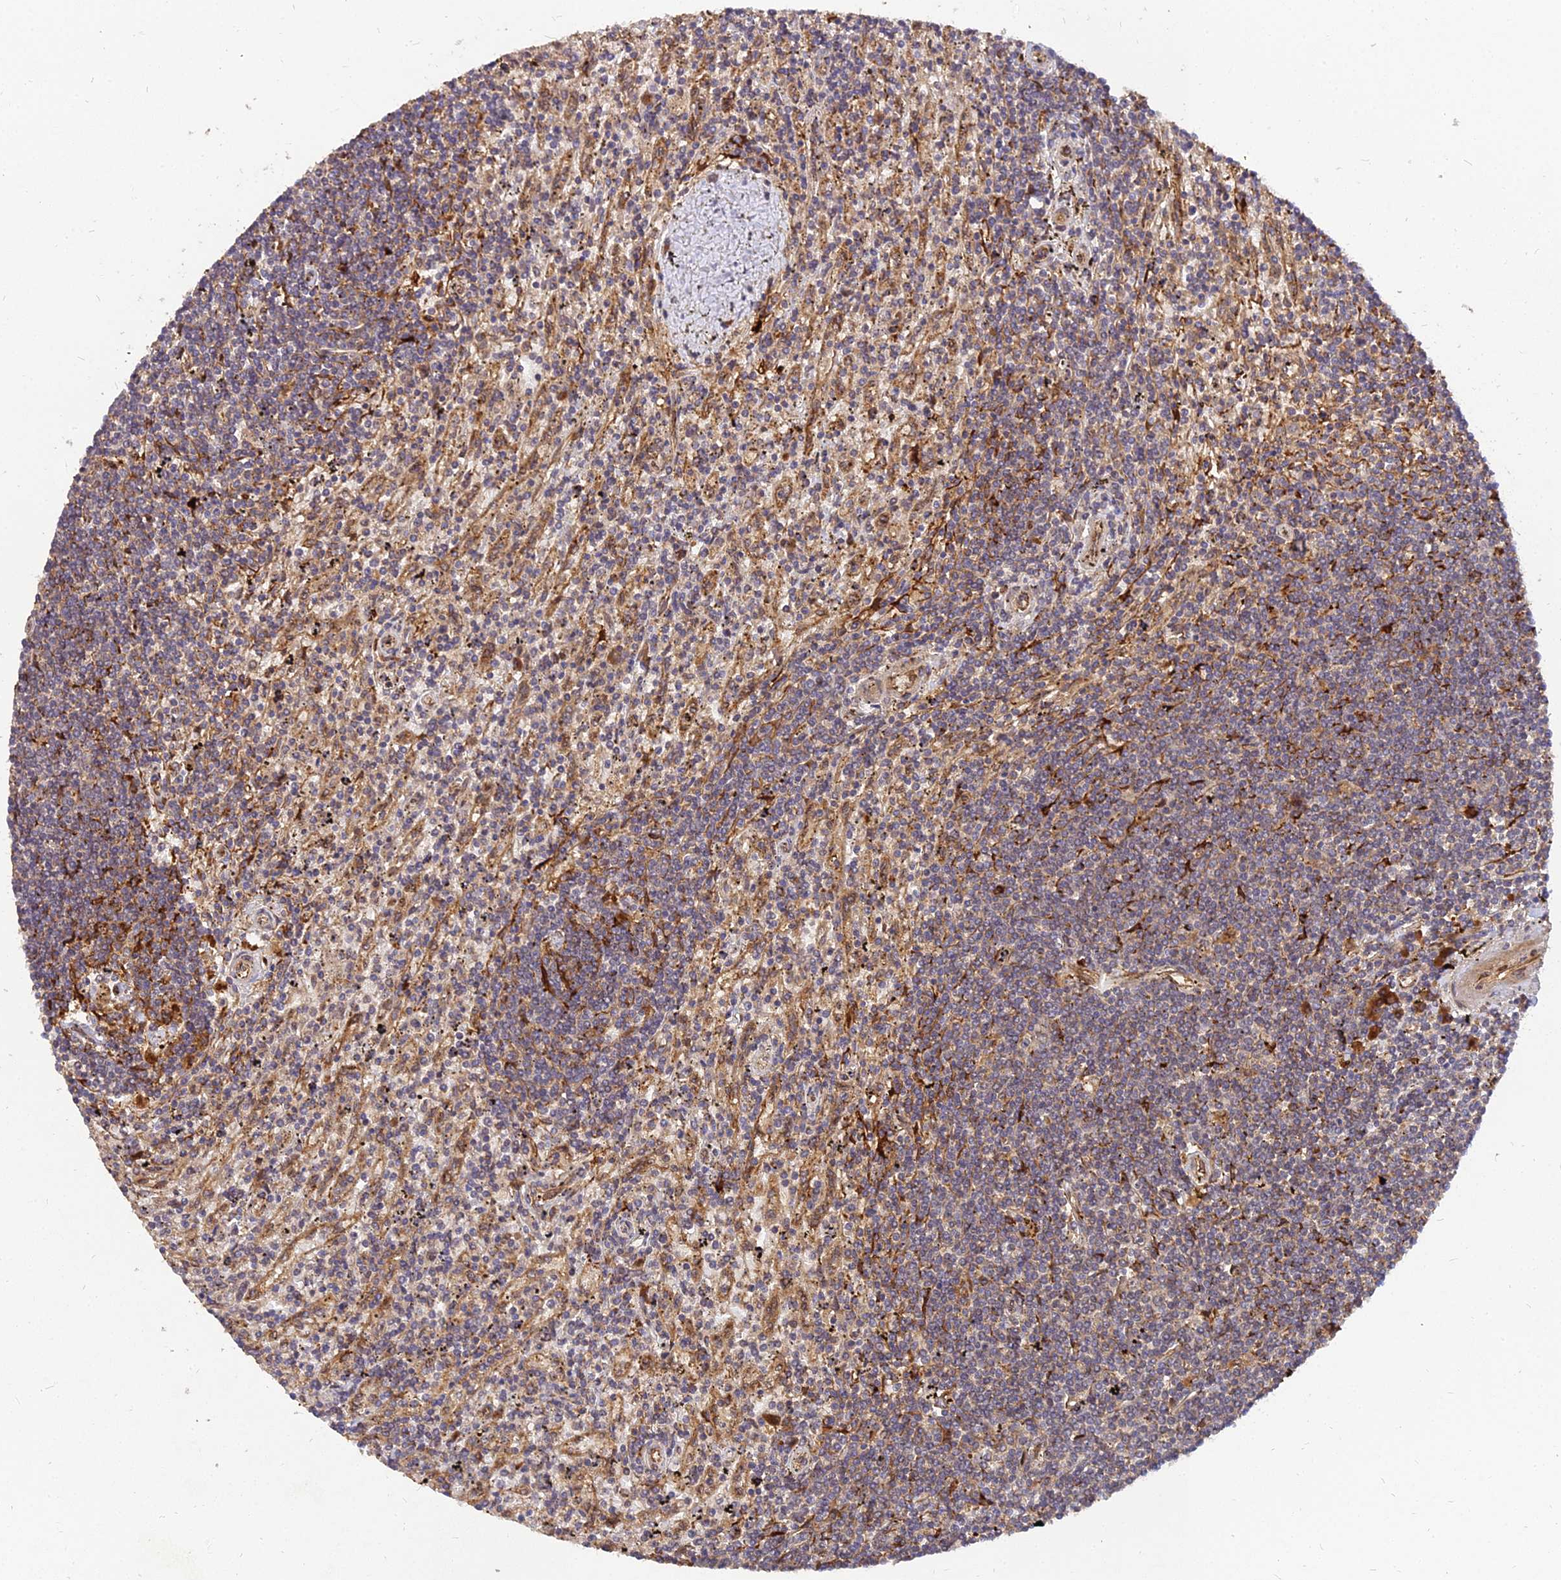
{"staining": {"intensity": "weak", "quantity": ">75%", "location": "cytoplasmic/membranous"}, "tissue": "lymphoma", "cell_type": "Tumor cells", "image_type": "cancer", "snomed": [{"axis": "morphology", "description": "Malignant lymphoma, non-Hodgkin's type, Low grade"}, {"axis": "topography", "description": "Spleen"}], "caption": "Immunohistochemistry (DAB) staining of human malignant lymphoma, non-Hodgkin's type (low-grade) displays weak cytoplasmic/membranous protein positivity in approximately >75% of tumor cells. (DAB (3,3'-diaminobenzidine) IHC with brightfield microscopy, high magnification).", "gene": "PDE4D", "patient": {"sex": "male", "age": 76}}